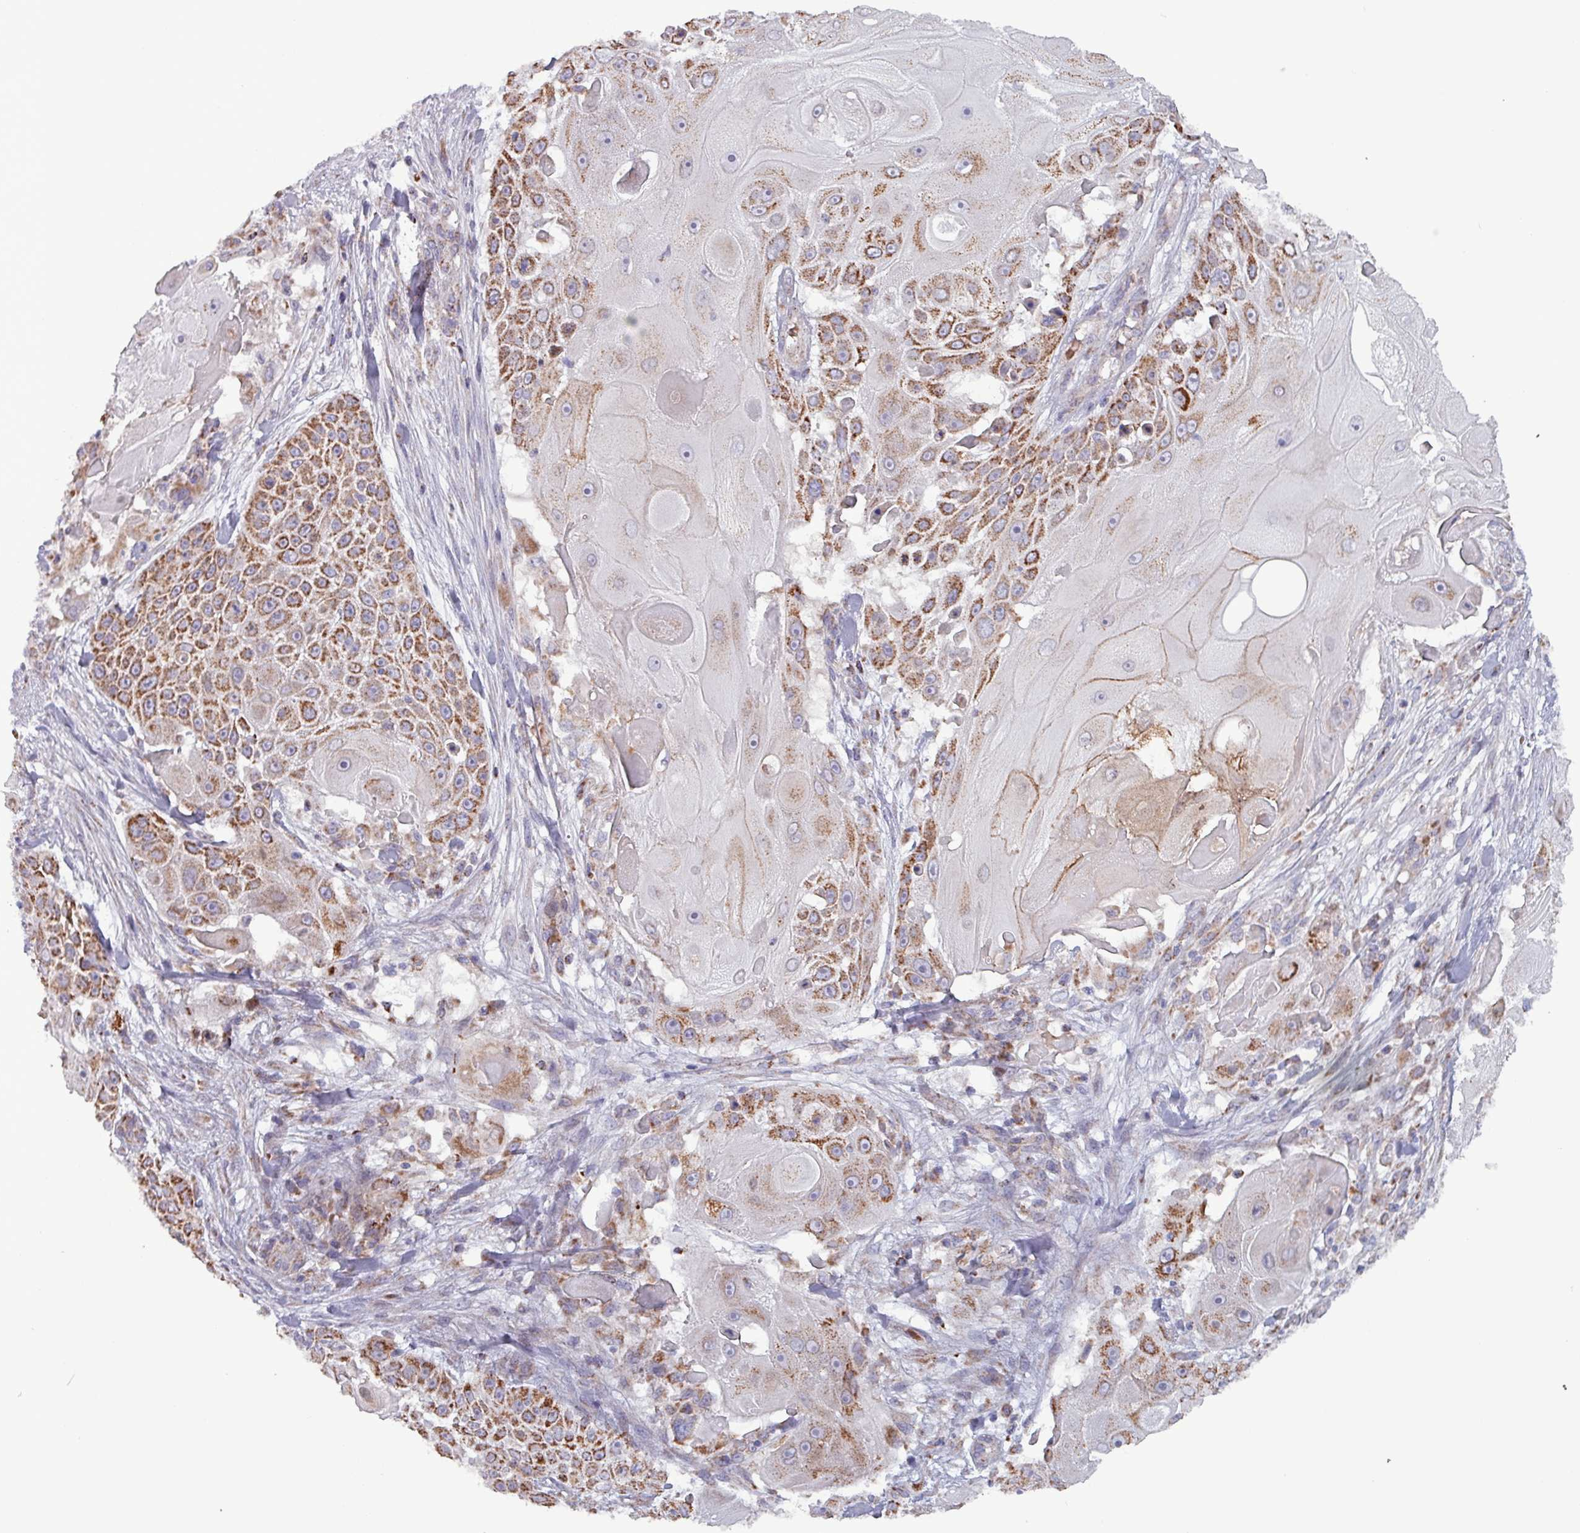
{"staining": {"intensity": "strong", "quantity": ">75%", "location": "cytoplasmic/membranous"}, "tissue": "skin cancer", "cell_type": "Tumor cells", "image_type": "cancer", "snomed": [{"axis": "morphology", "description": "Squamous cell carcinoma, NOS"}, {"axis": "topography", "description": "Skin"}], "caption": "Brown immunohistochemical staining in human skin cancer (squamous cell carcinoma) displays strong cytoplasmic/membranous staining in about >75% of tumor cells.", "gene": "ZNF322", "patient": {"sex": "female", "age": 86}}